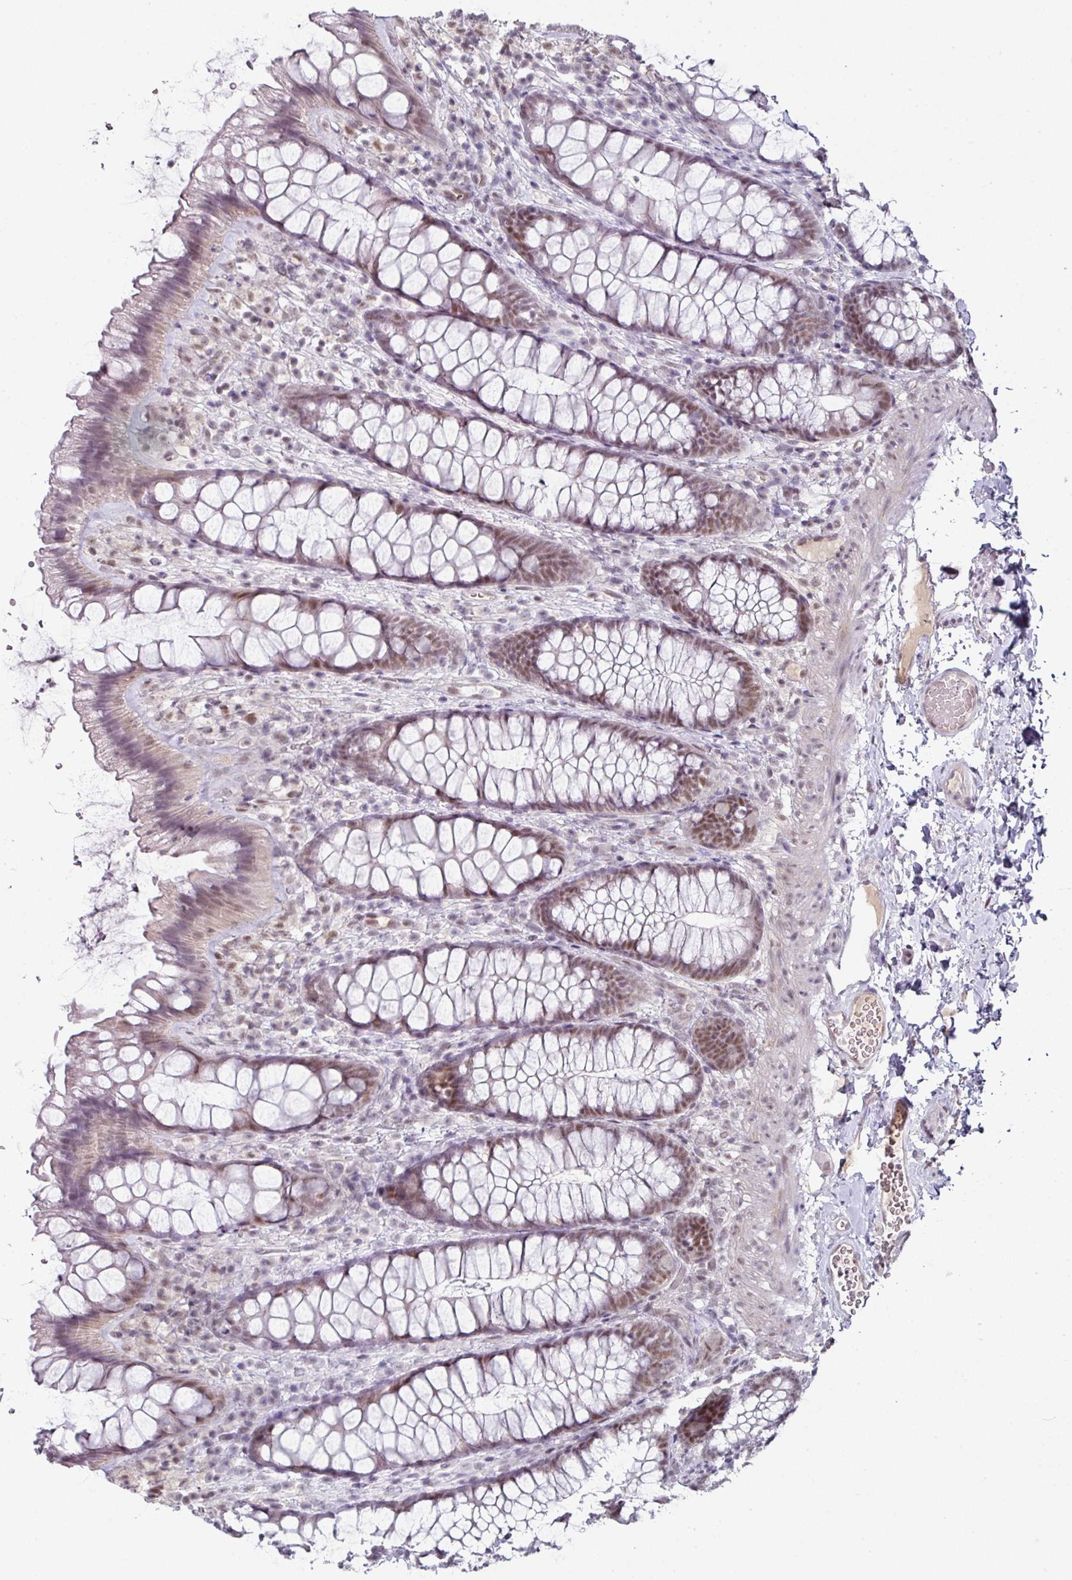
{"staining": {"intensity": "weak", "quantity": ">75%", "location": "cytoplasmic/membranous"}, "tissue": "colon", "cell_type": "Endothelial cells", "image_type": "normal", "snomed": [{"axis": "morphology", "description": "Normal tissue, NOS"}, {"axis": "topography", "description": "Colon"}], "caption": "A high-resolution image shows IHC staining of benign colon, which displays weak cytoplasmic/membranous expression in about >75% of endothelial cells. The protein of interest is shown in brown color, while the nuclei are stained blue.", "gene": "ELK1", "patient": {"sex": "male", "age": 46}}